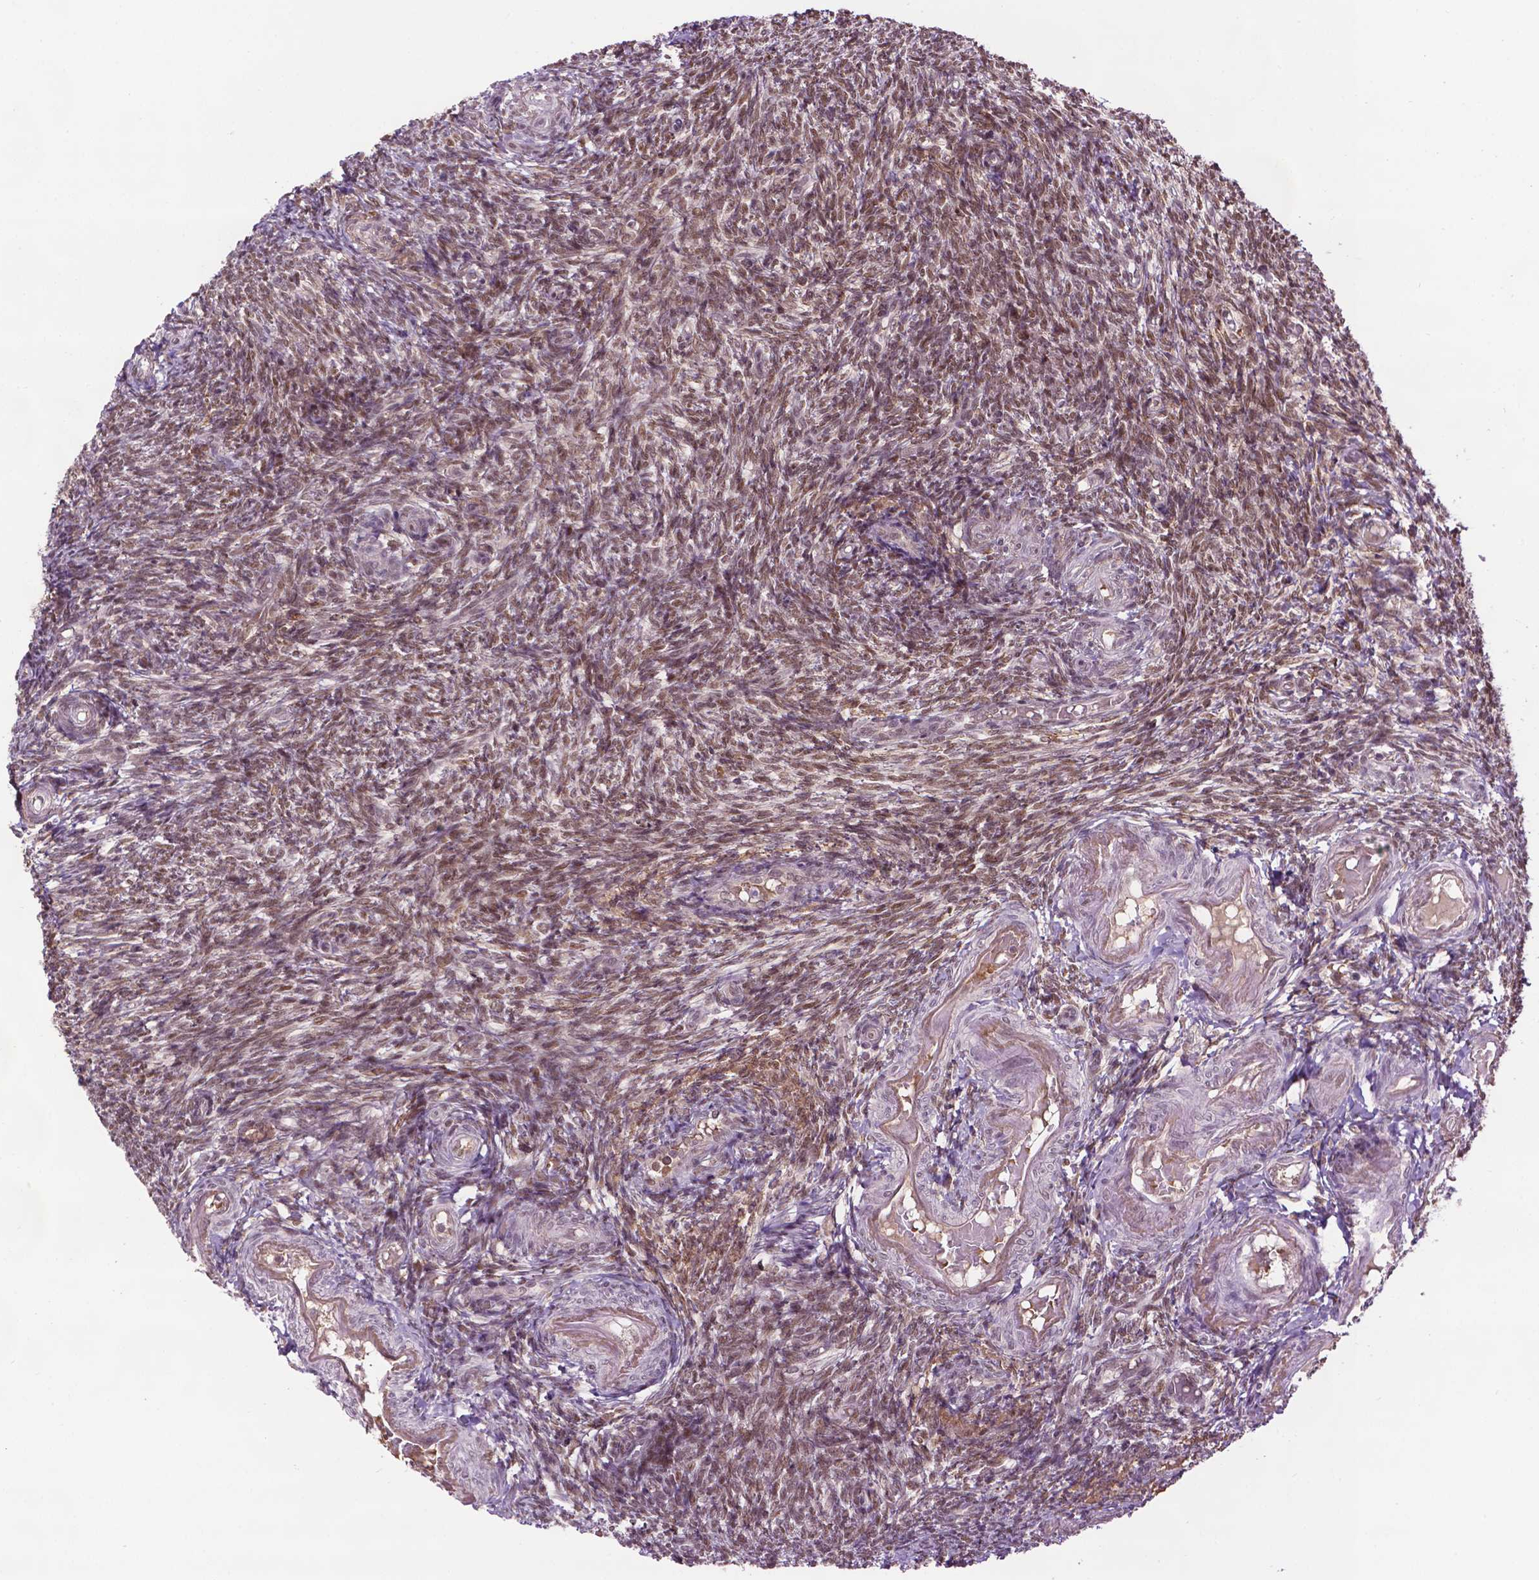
{"staining": {"intensity": "moderate", "quantity": ">75%", "location": "nuclear"}, "tissue": "ovary", "cell_type": "Follicle cells", "image_type": "normal", "snomed": [{"axis": "morphology", "description": "Normal tissue, NOS"}, {"axis": "topography", "description": "Ovary"}], "caption": "Immunohistochemistry (IHC) of normal ovary shows medium levels of moderate nuclear positivity in about >75% of follicle cells. (brown staining indicates protein expression, while blue staining denotes nuclei).", "gene": "UBQLN4", "patient": {"sex": "female", "age": 39}}